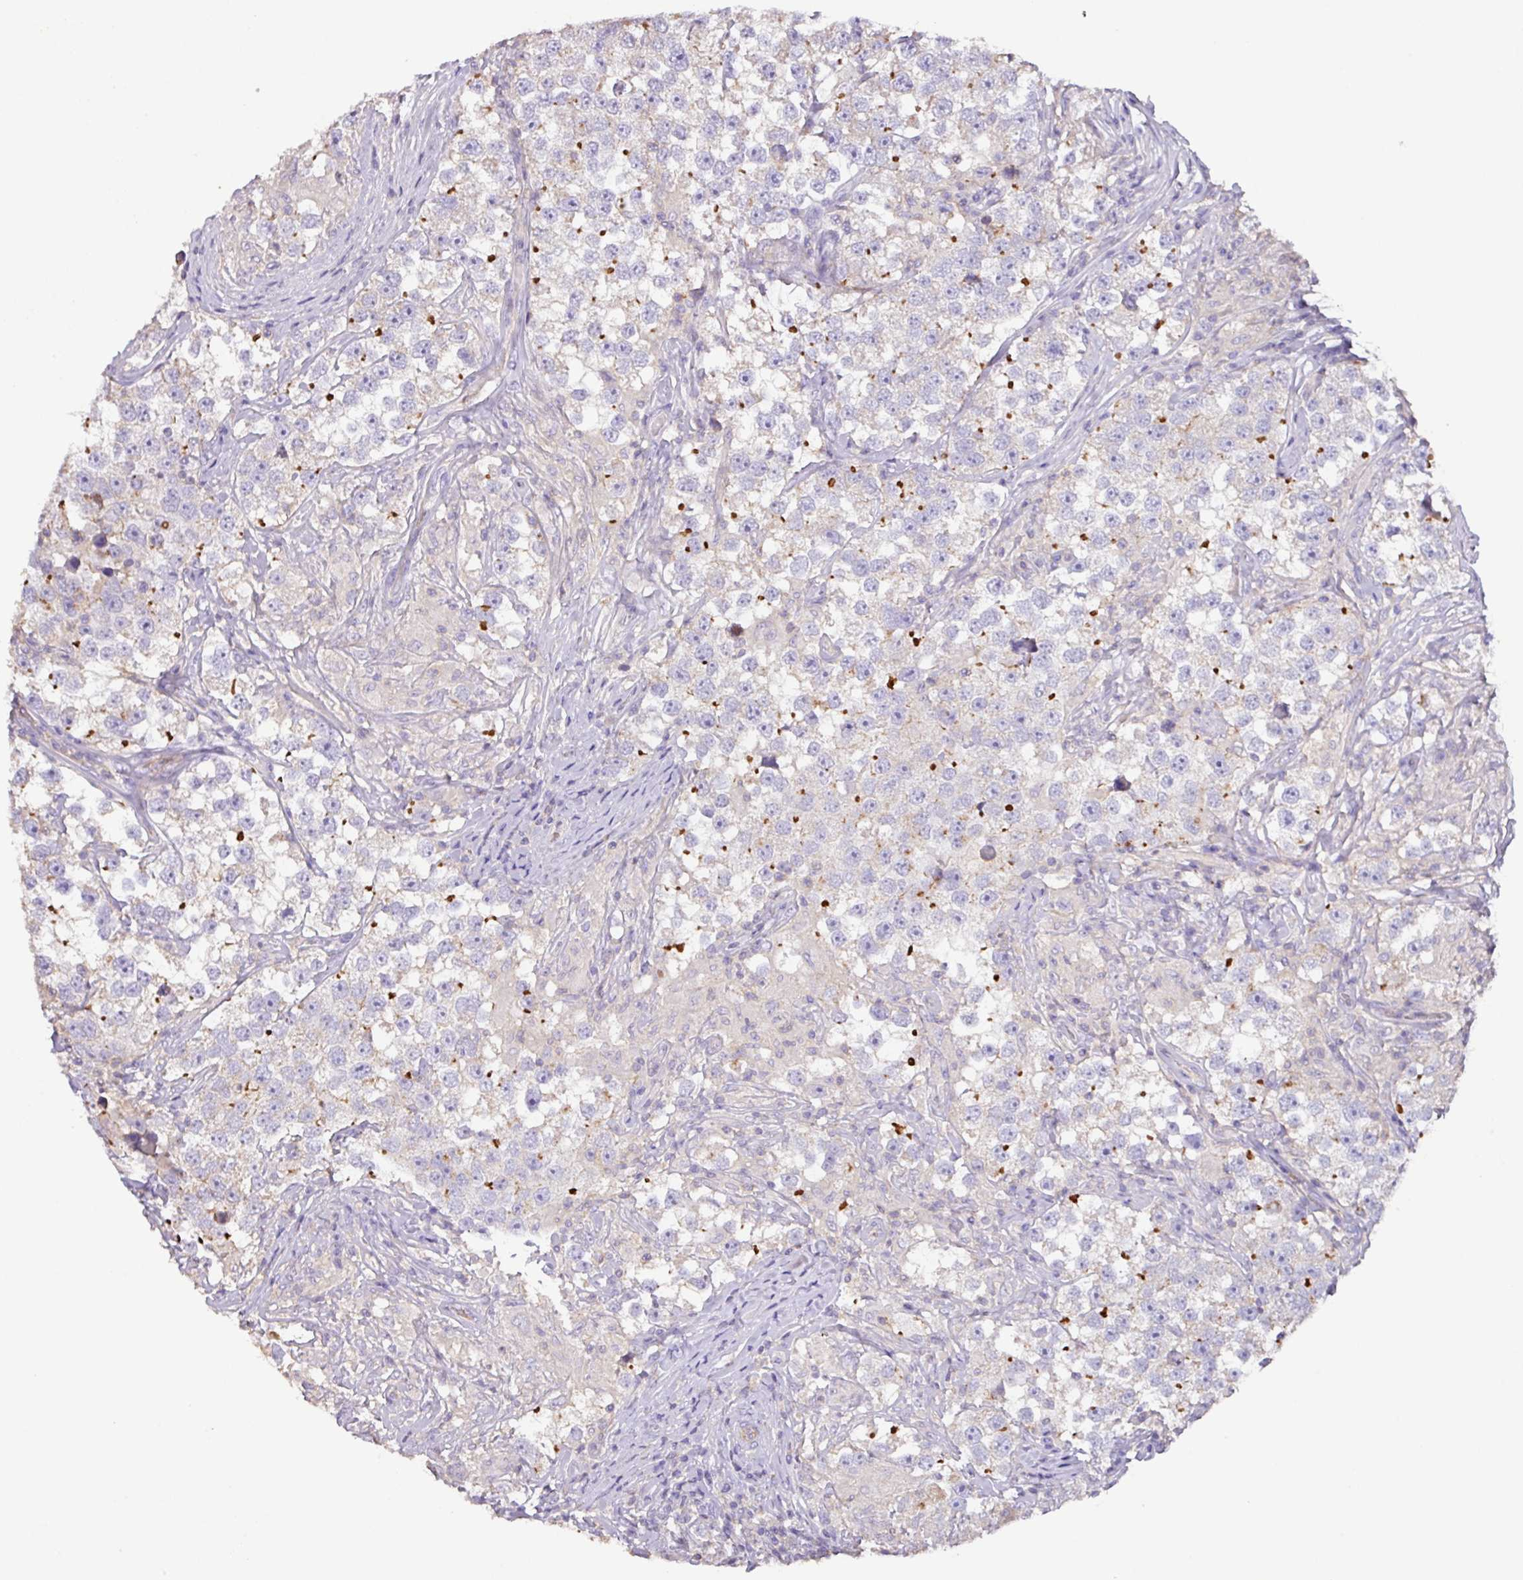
{"staining": {"intensity": "moderate", "quantity": "<25%", "location": "cytoplasmic/membranous"}, "tissue": "testis cancer", "cell_type": "Tumor cells", "image_type": "cancer", "snomed": [{"axis": "morphology", "description": "Seminoma, NOS"}, {"axis": "topography", "description": "Testis"}], "caption": "There is low levels of moderate cytoplasmic/membranous expression in tumor cells of testis cancer (seminoma), as demonstrated by immunohistochemical staining (brown color).", "gene": "AGR3", "patient": {"sex": "male", "age": 46}}